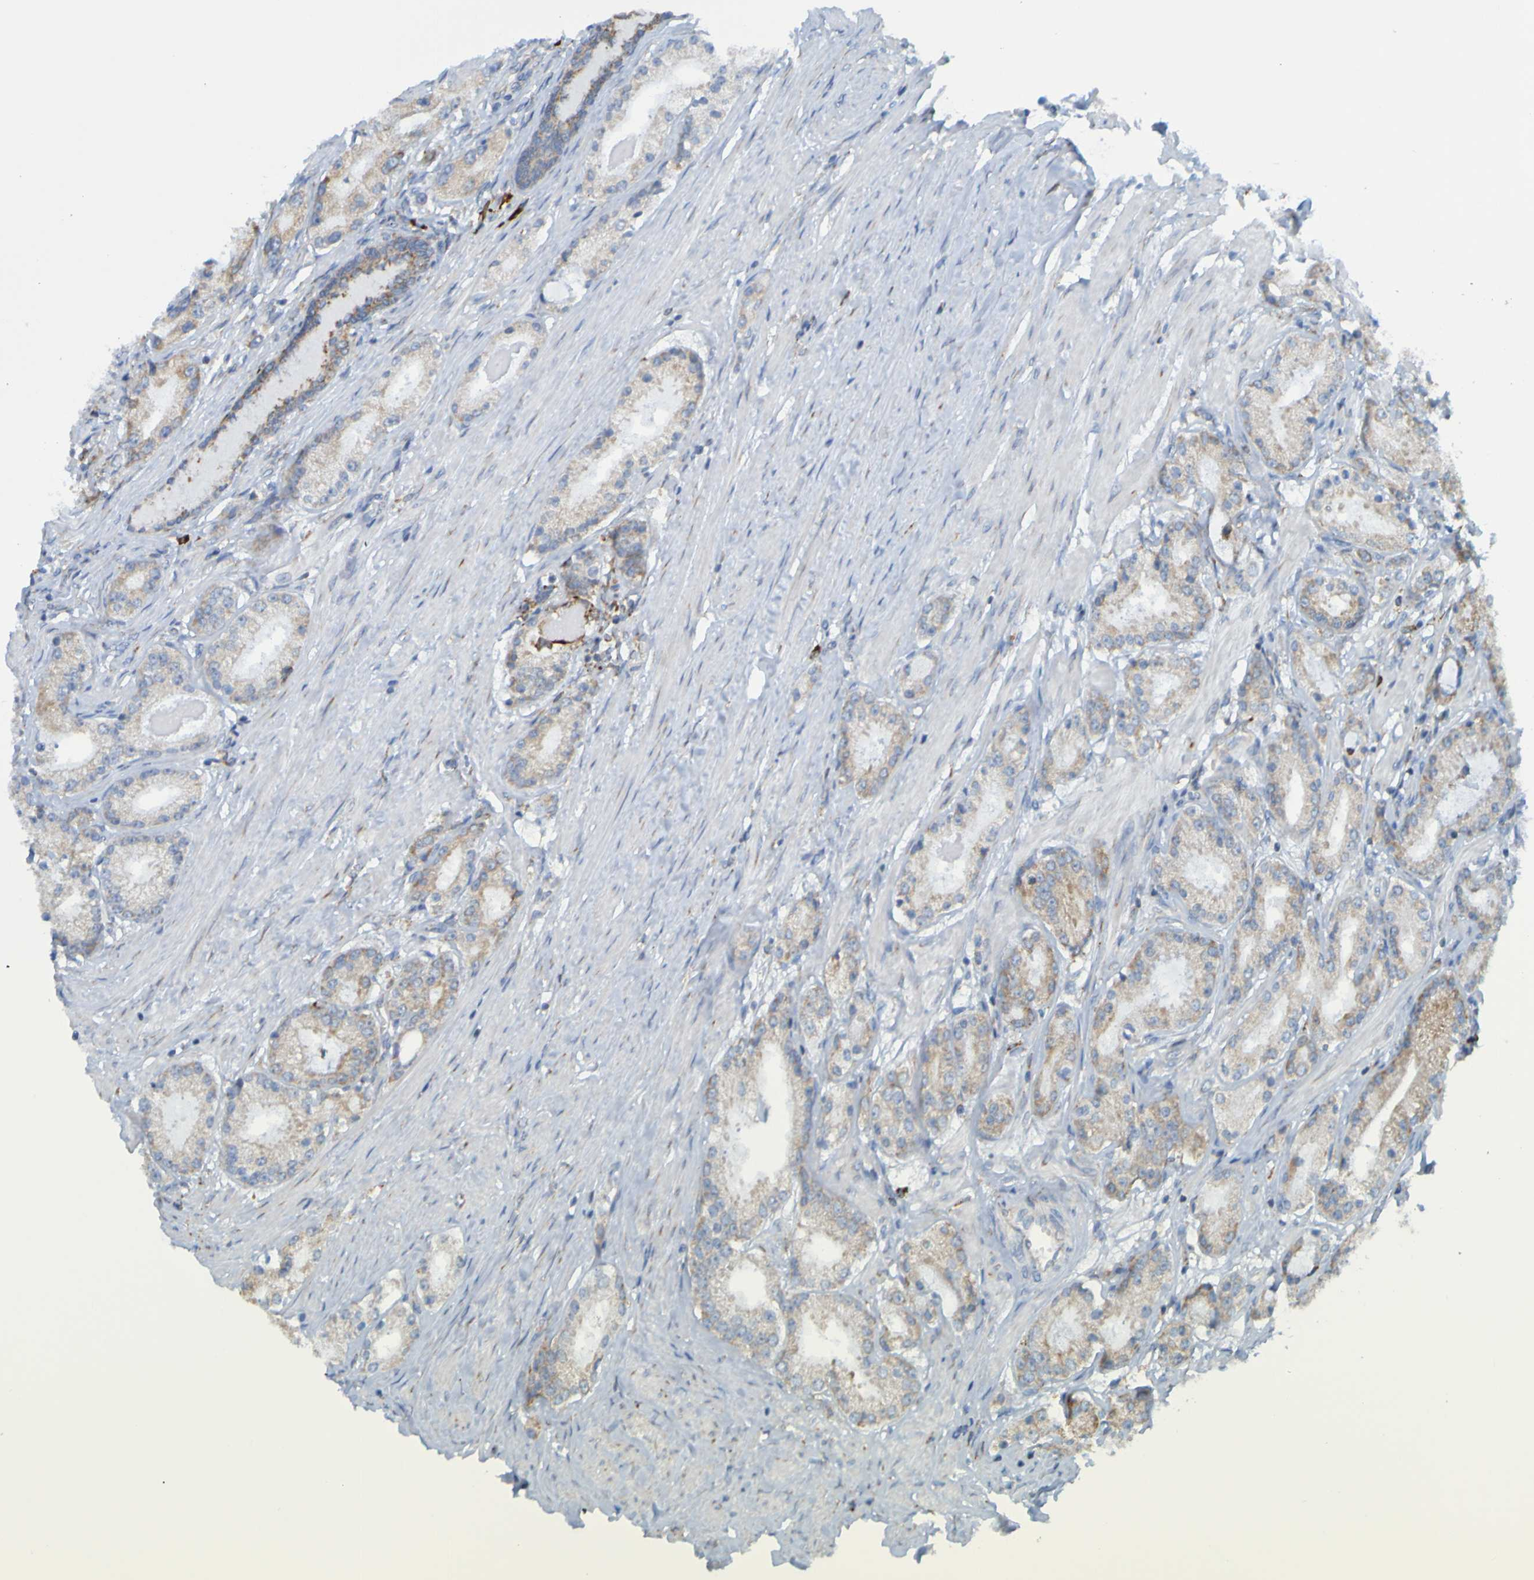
{"staining": {"intensity": "weak", "quantity": "25%-75%", "location": "cytoplasmic/membranous"}, "tissue": "prostate cancer", "cell_type": "Tumor cells", "image_type": "cancer", "snomed": [{"axis": "morphology", "description": "Adenocarcinoma, Low grade"}, {"axis": "topography", "description": "Prostate"}], "caption": "Immunohistochemical staining of human prostate adenocarcinoma (low-grade) shows low levels of weak cytoplasmic/membranous protein expression in approximately 25%-75% of tumor cells.", "gene": "SSR1", "patient": {"sex": "male", "age": 59}}